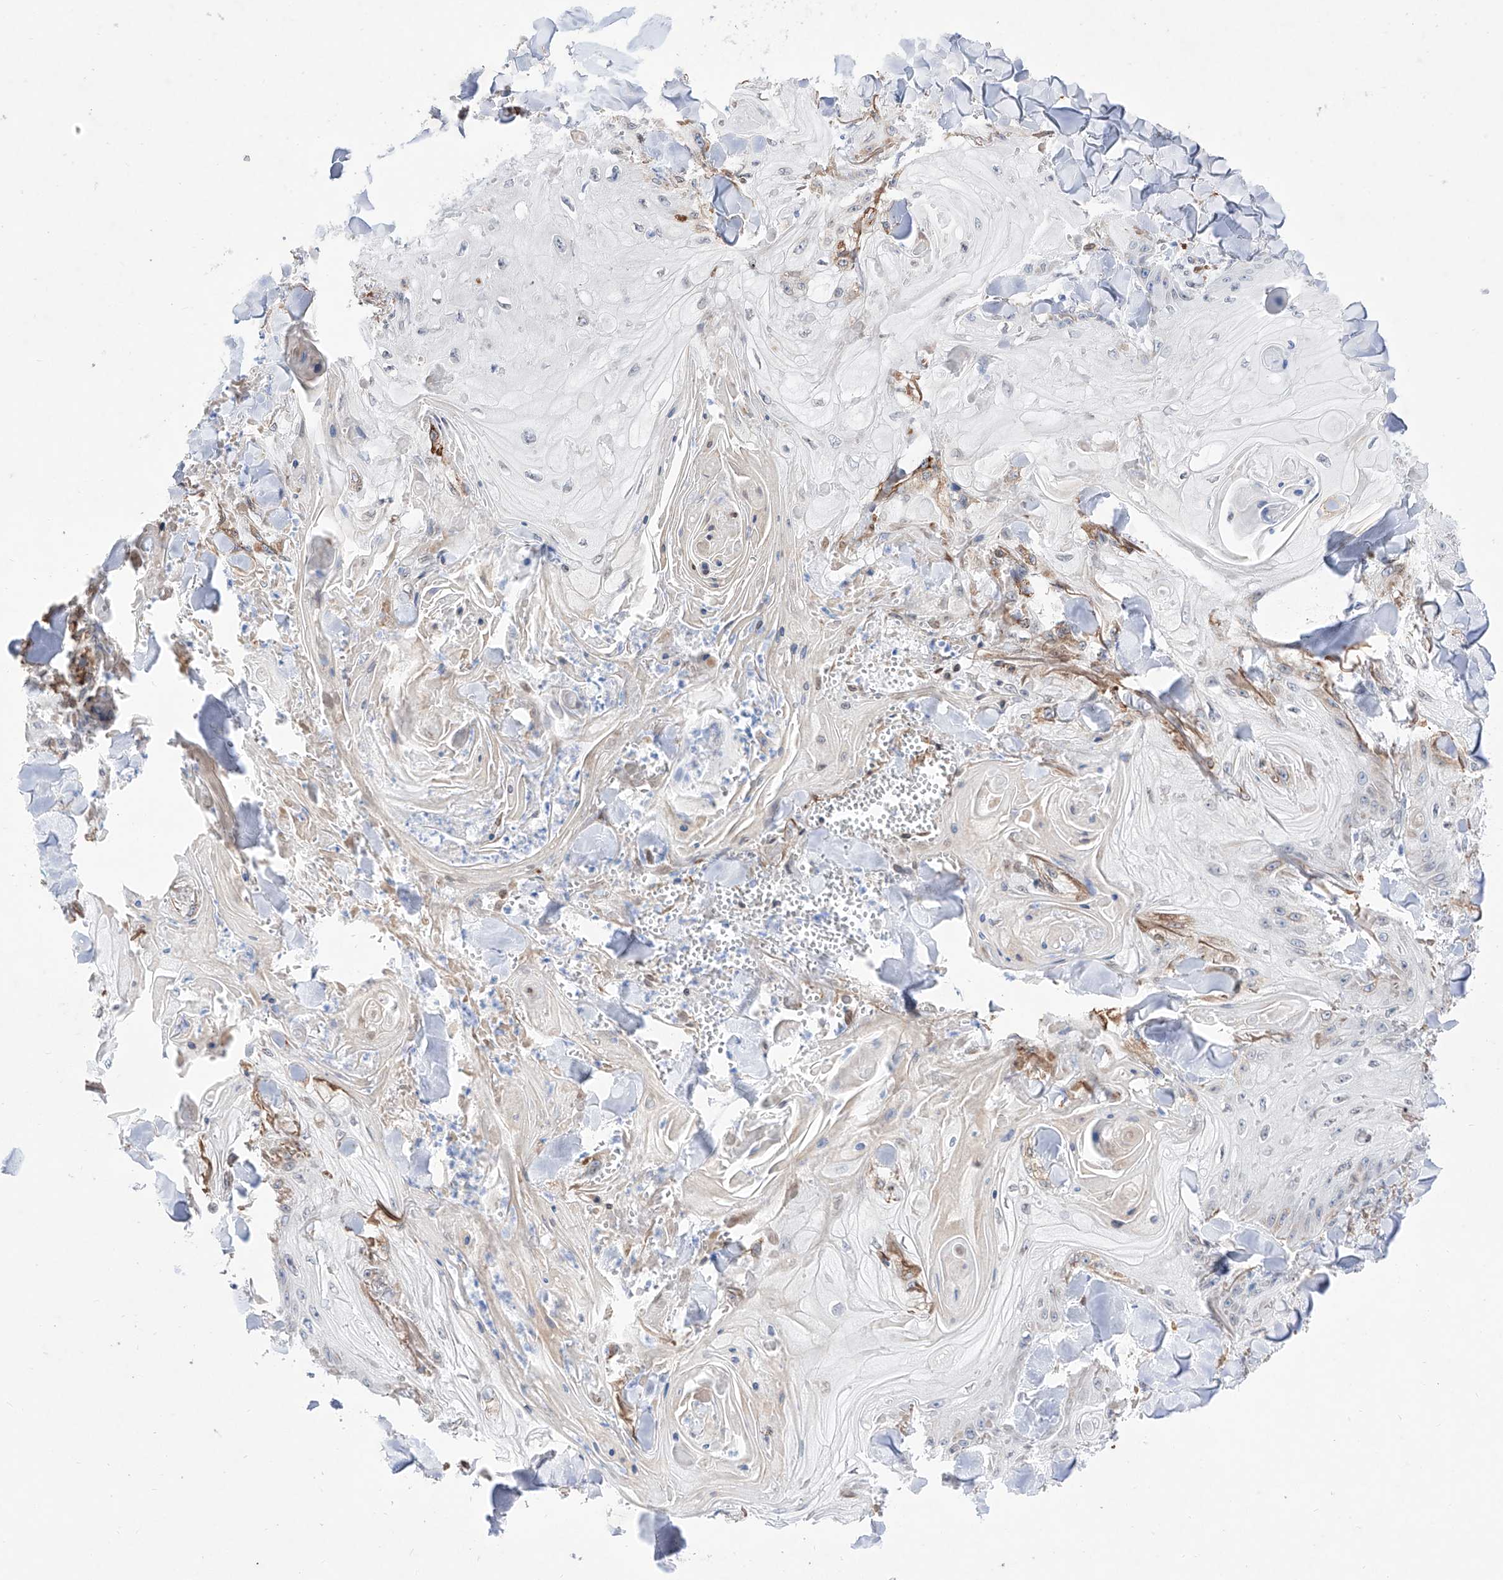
{"staining": {"intensity": "negative", "quantity": "none", "location": "none"}, "tissue": "skin cancer", "cell_type": "Tumor cells", "image_type": "cancer", "snomed": [{"axis": "morphology", "description": "Squamous cell carcinoma, NOS"}, {"axis": "topography", "description": "Skin"}], "caption": "Protein analysis of skin cancer (squamous cell carcinoma) exhibits no significant positivity in tumor cells. (DAB immunohistochemistry with hematoxylin counter stain).", "gene": "LCLAT1", "patient": {"sex": "male", "age": 74}}